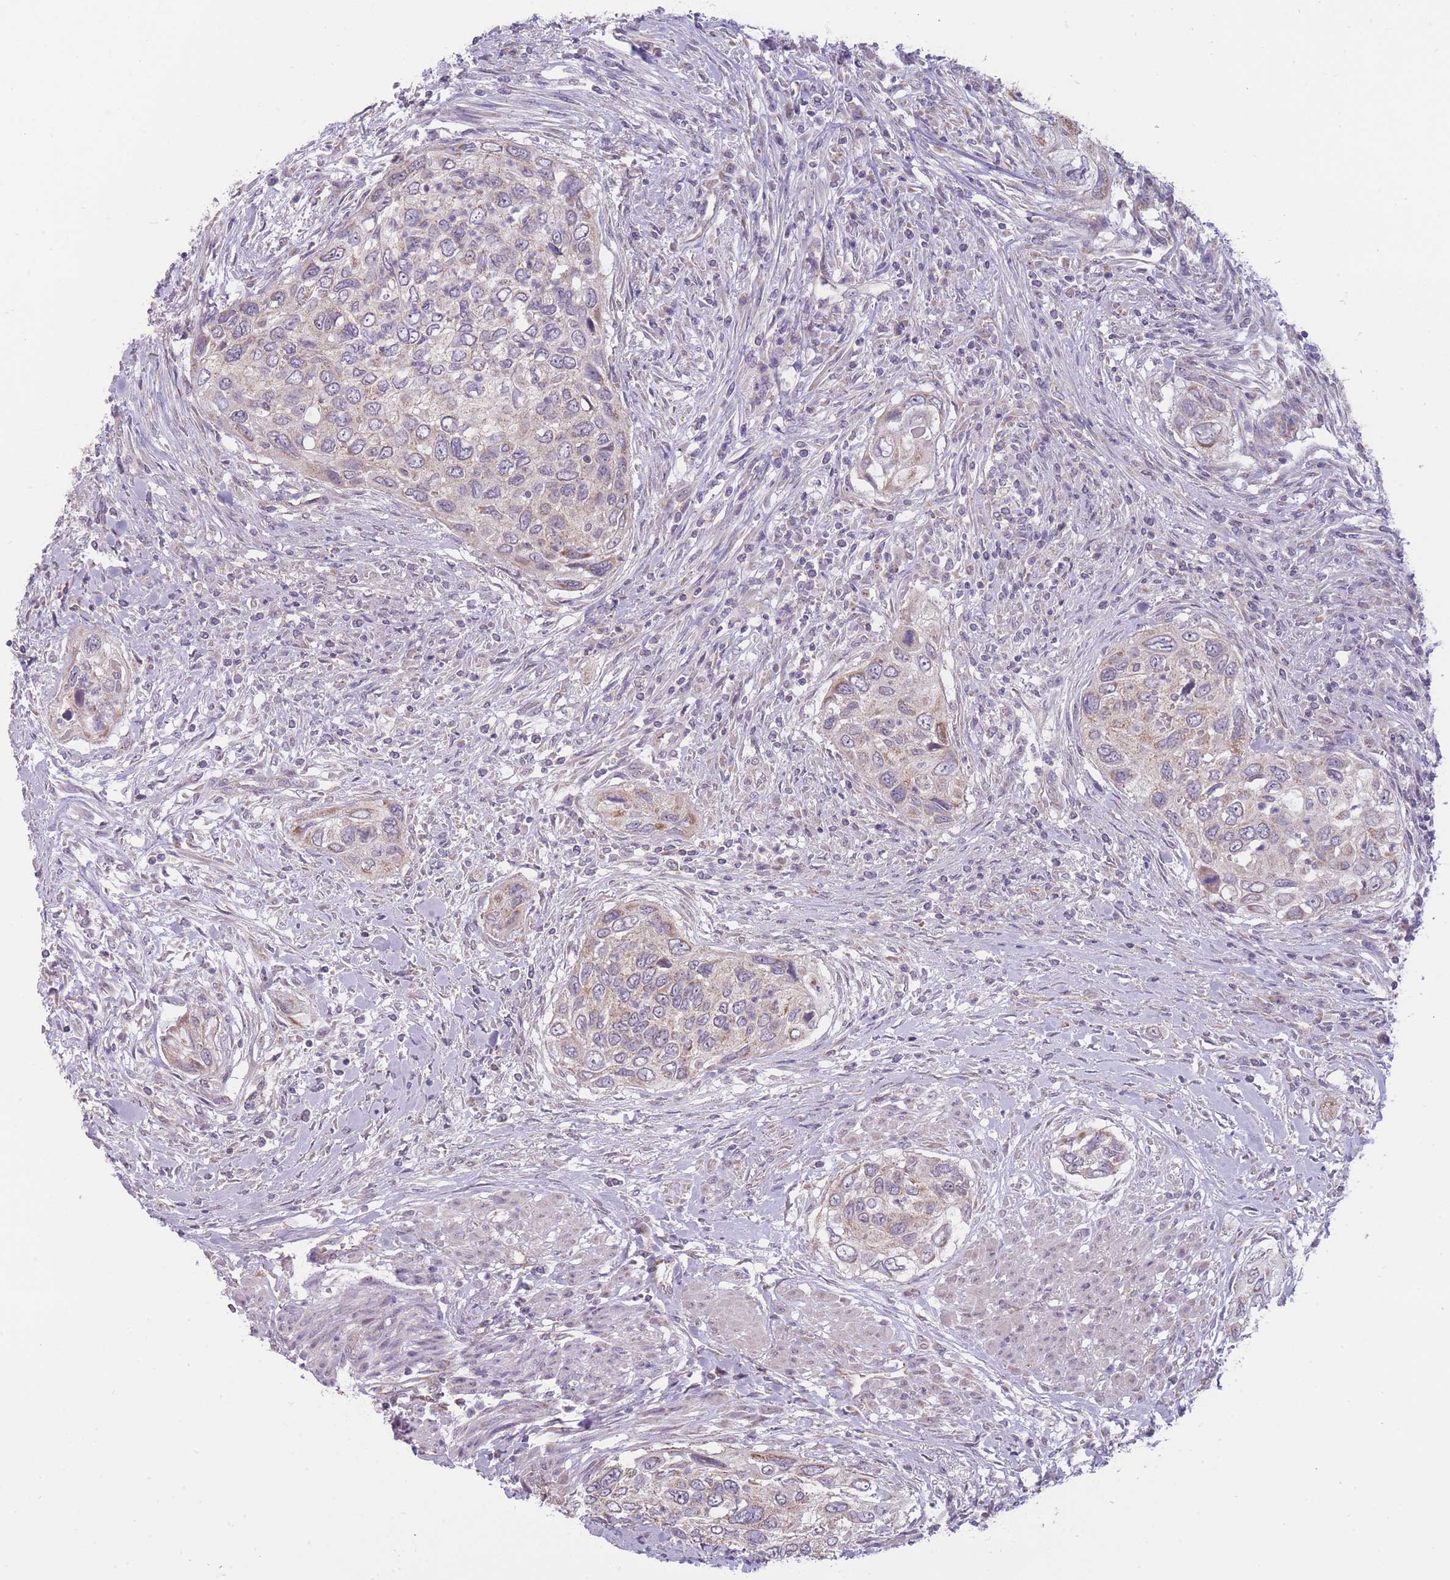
{"staining": {"intensity": "weak", "quantity": ">75%", "location": "cytoplasmic/membranous"}, "tissue": "urothelial cancer", "cell_type": "Tumor cells", "image_type": "cancer", "snomed": [{"axis": "morphology", "description": "Urothelial carcinoma, High grade"}, {"axis": "topography", "description": "Urinary bladder"}], "caption": "Approximately >75% of tumor cells in human urothelial cancer demonstrate weak cytoplasmic/membranous protein staining as visualized by brown immunohistochemical staining.", "gene": "MRPS18C", "patient": {"sex": "female", "age": 60}}